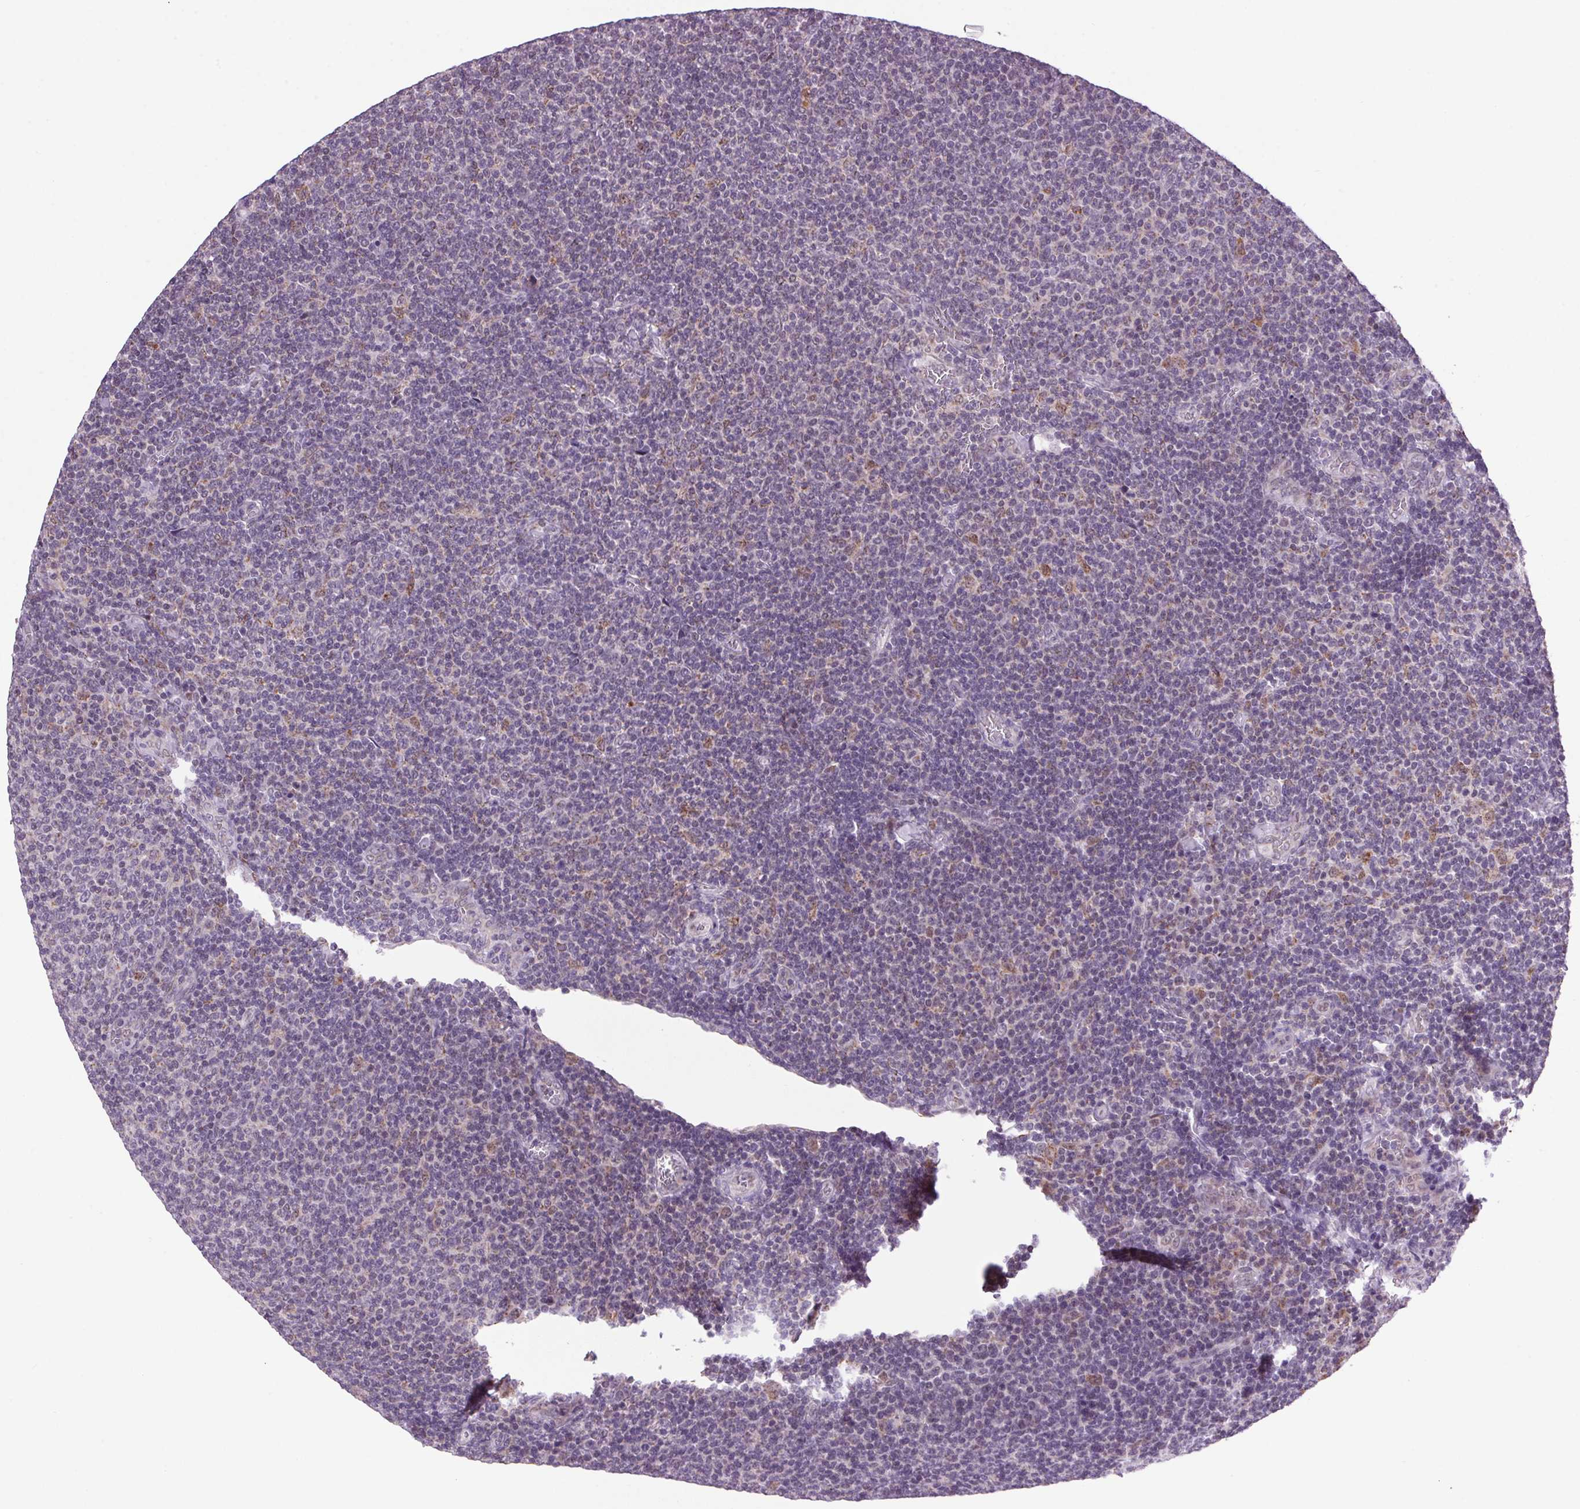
{"staining": {"intensity": "negative", "quantity": "none", "location": "none"}, "tissue": "lymphoma", "cell_type": "Tumor cells", "image_type": "cancer", "snomed": [{"axis": "morphology", "description": "Malignant lymphoma, non-Hodgkin's type, Low grade"}, {"axis": "topography", "description": "Lymph node"}], "caption": "A photomicrograph of human lymphoma is negative for staining in tumor cells.", "gene": "AKR1E2", "patient": {"sex": "male", "age": 52}}